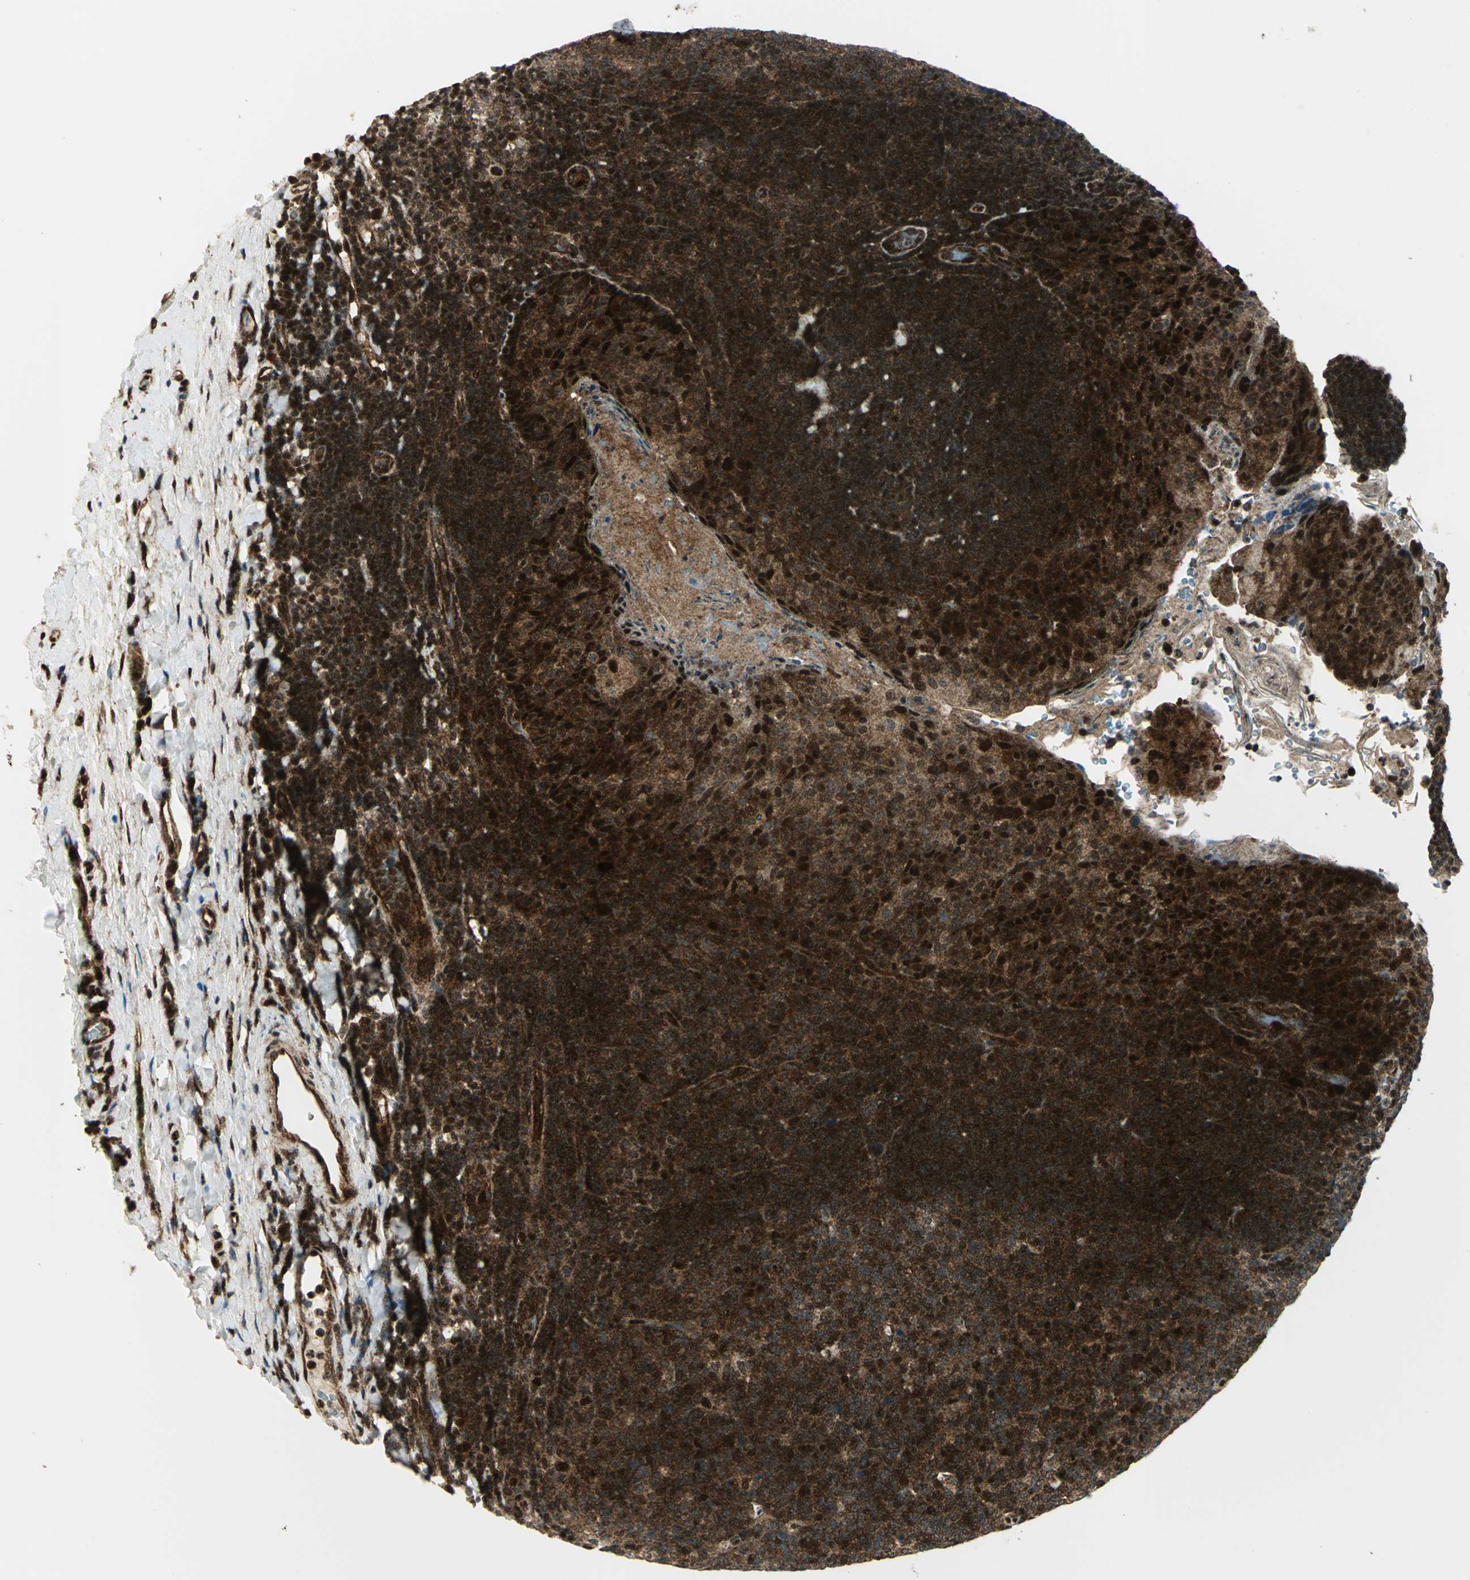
{"staining": {"intensity": "strong", "quantity": ">75%", "location": "cytoplasmic/membranous,nuclear"}, "tissue": "tonsil", "cell_type": "Germinal center cells", "image_type": "normal", "snomed": [{"axis": "morphology", "description": "Normal tissue, NOS"}, {"axis": "topography", "description": "Tonsil"}], "caption": "Immunohistochemical staining of normal tonsil exhibits strong cytoplasmic/membranous,nuclear protein expression in approximately >75% of germinal center cells.", "gene": "COPS5", "patient": {"sex": "male", "age": 17}}